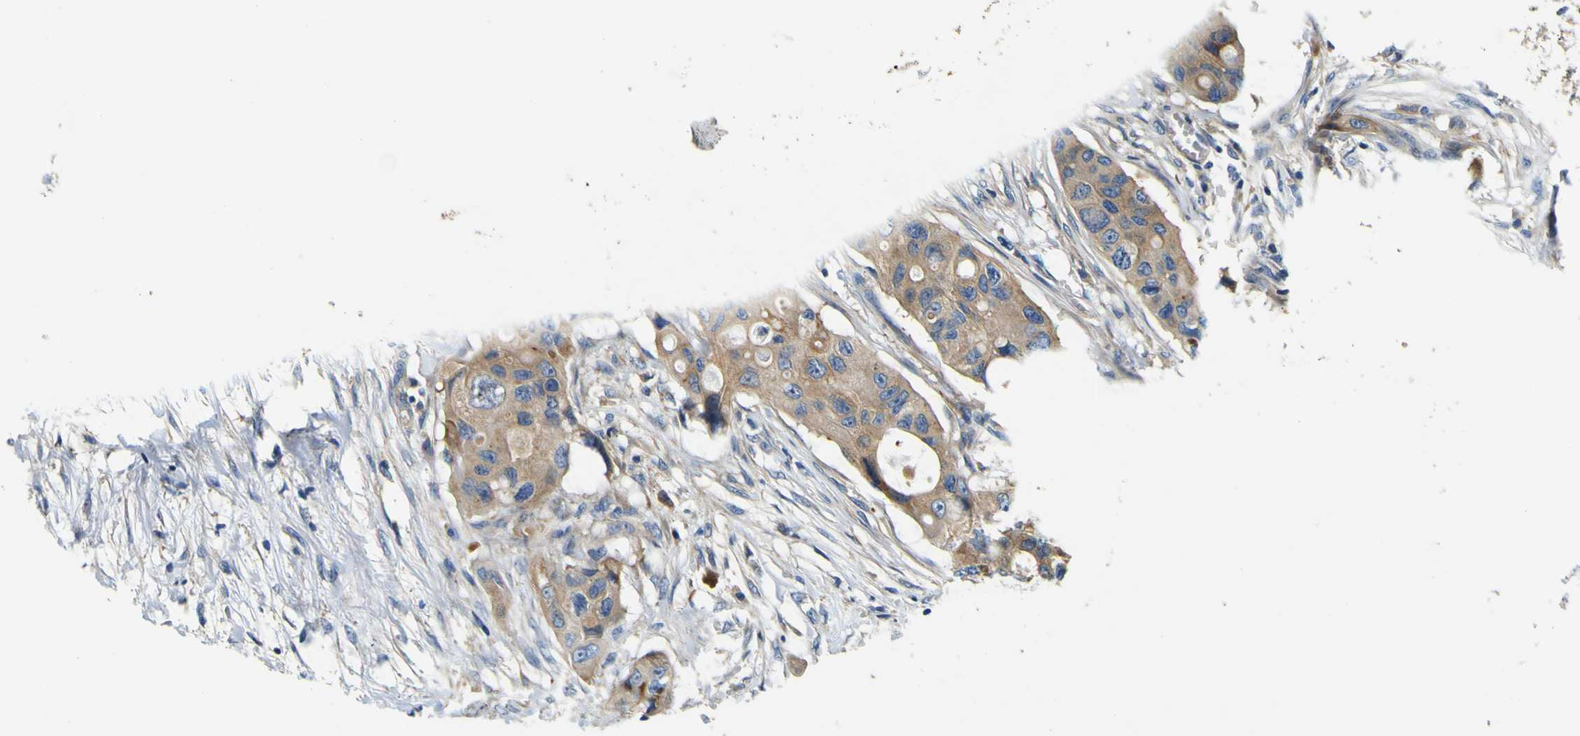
{"staining": {"intensity": "moderate", "quantity": ">75%", "location": "cytoplasmic/membranous"}, "tissue": "colorectal cancer", "cell_type": "Tumor cells", "image_type": "cancer", "snomed": [{"axis": "morphology", "description": "Adenocarcinoma, NOS"}, {"axis": "topography", "description": "Colon"}], "caption": "Immunohistochemistry (DAB (3,3'-diaminobenzidine)) staining of human colorectal cancer (adenocarcinoma) exhibits moderate cytoplasmic/membranous protein expression in about >75% of tumor cells. The staining was performed using DAB (3,3'-diaminobenzidine) to visualize the protein expression in brown, while the nuclei were stained in blue with hematoxylin (Magnification: 20x).", "gene": "CLSTN1", "patient": {"sex": "female", "age": 57}}